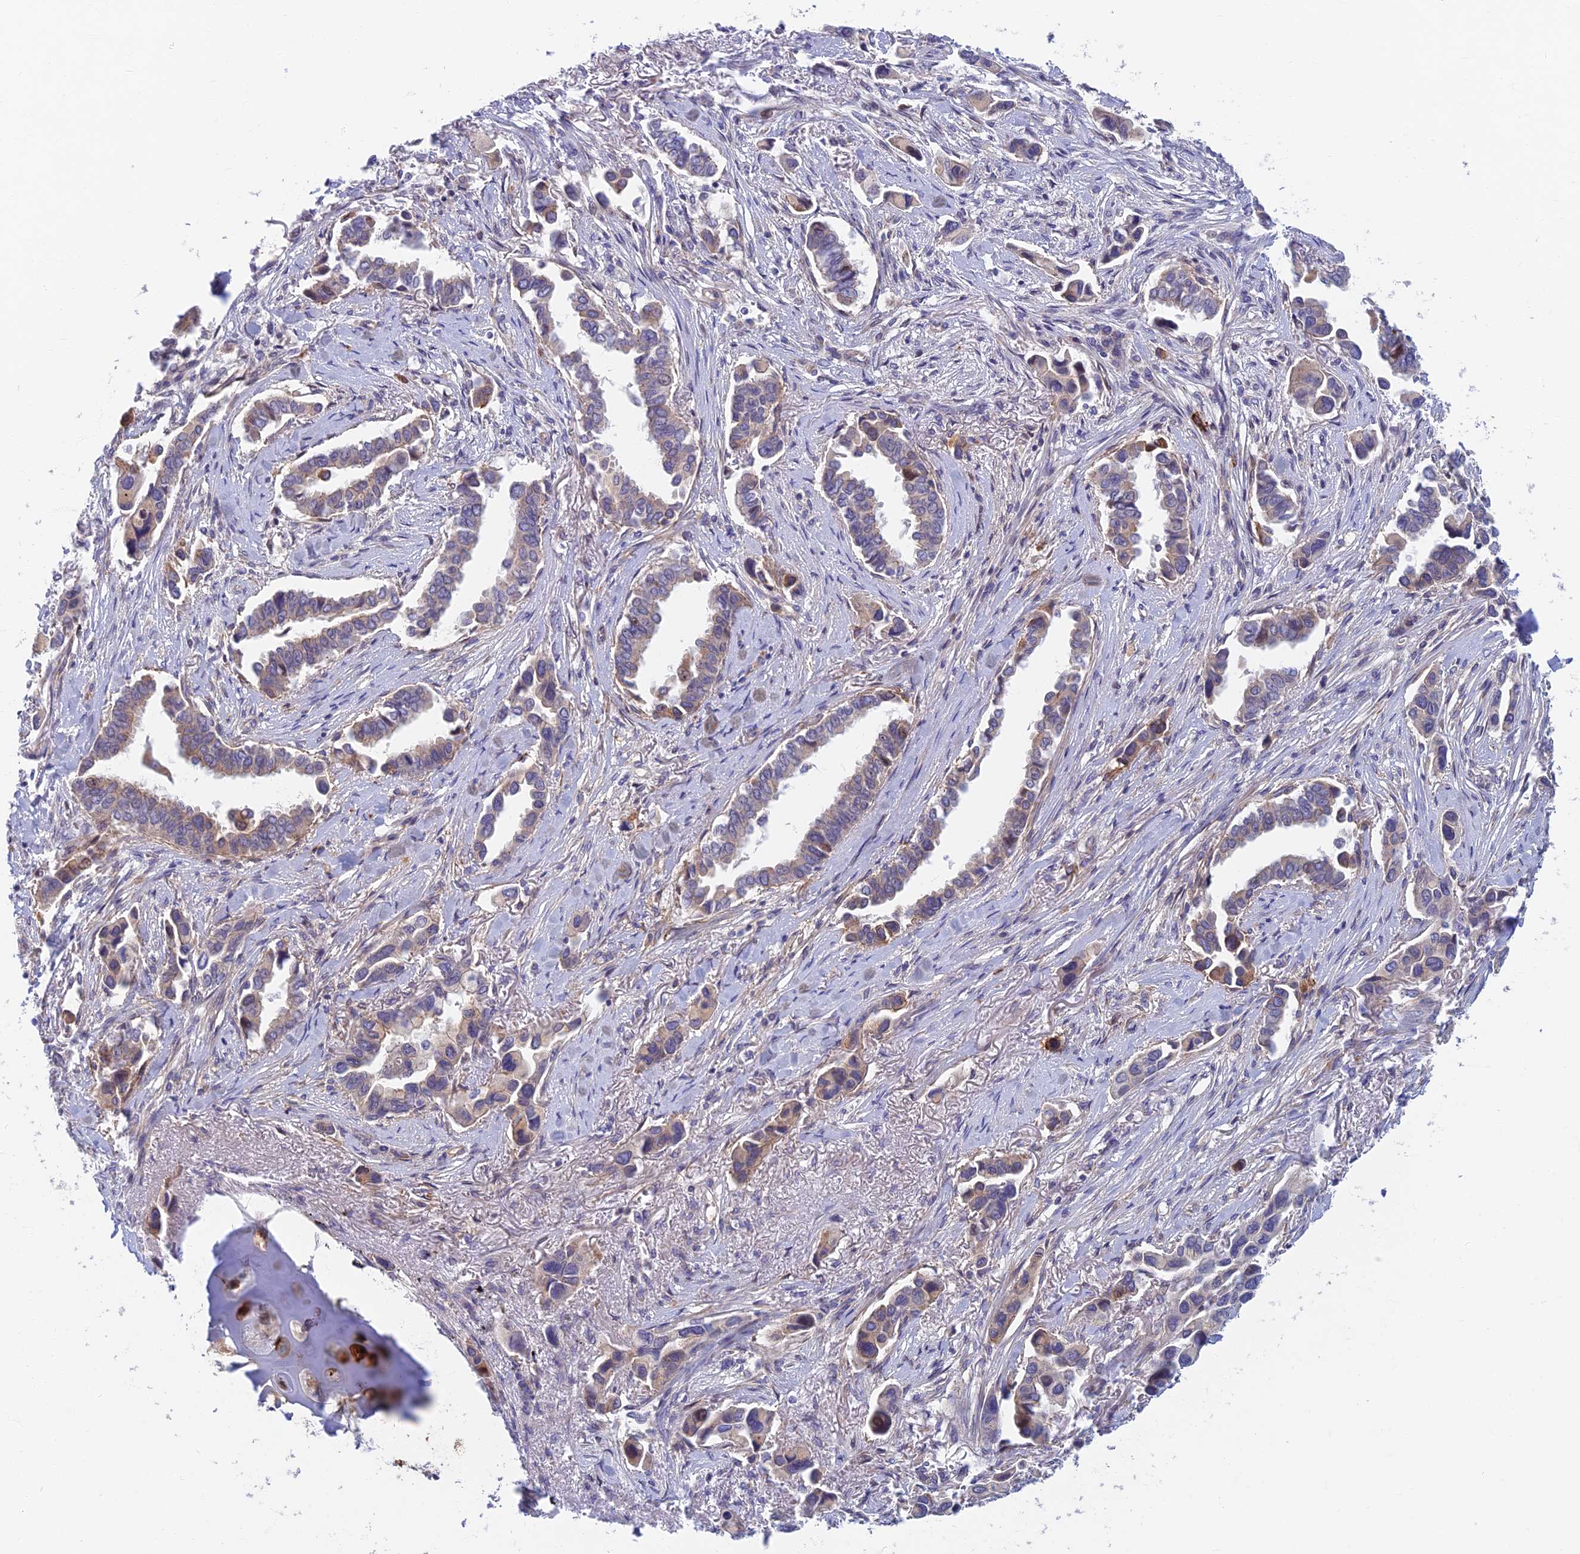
{"staining": {"intensity": "weak", "quantity": "25%-75%", "location": "cytoplasmic/membranous"}, "tissue": "lung cancer", "cell_type": "Tumor cells", "image_type": "cancer", "snomed": [{"axis": "morphology", "description": "Adenocarcinoma, NOS"}, {"axis": "topography", "description": "Lung"}], "caption": "Brown immunohistochemical staining in human adenocarcinoma (lung) shows weak cytoplasmic/membranous staining in approximately 25%-75% of tumor cells.", "gene": "RHBDL2", "patient": {"sex": "female", "age": 76}}